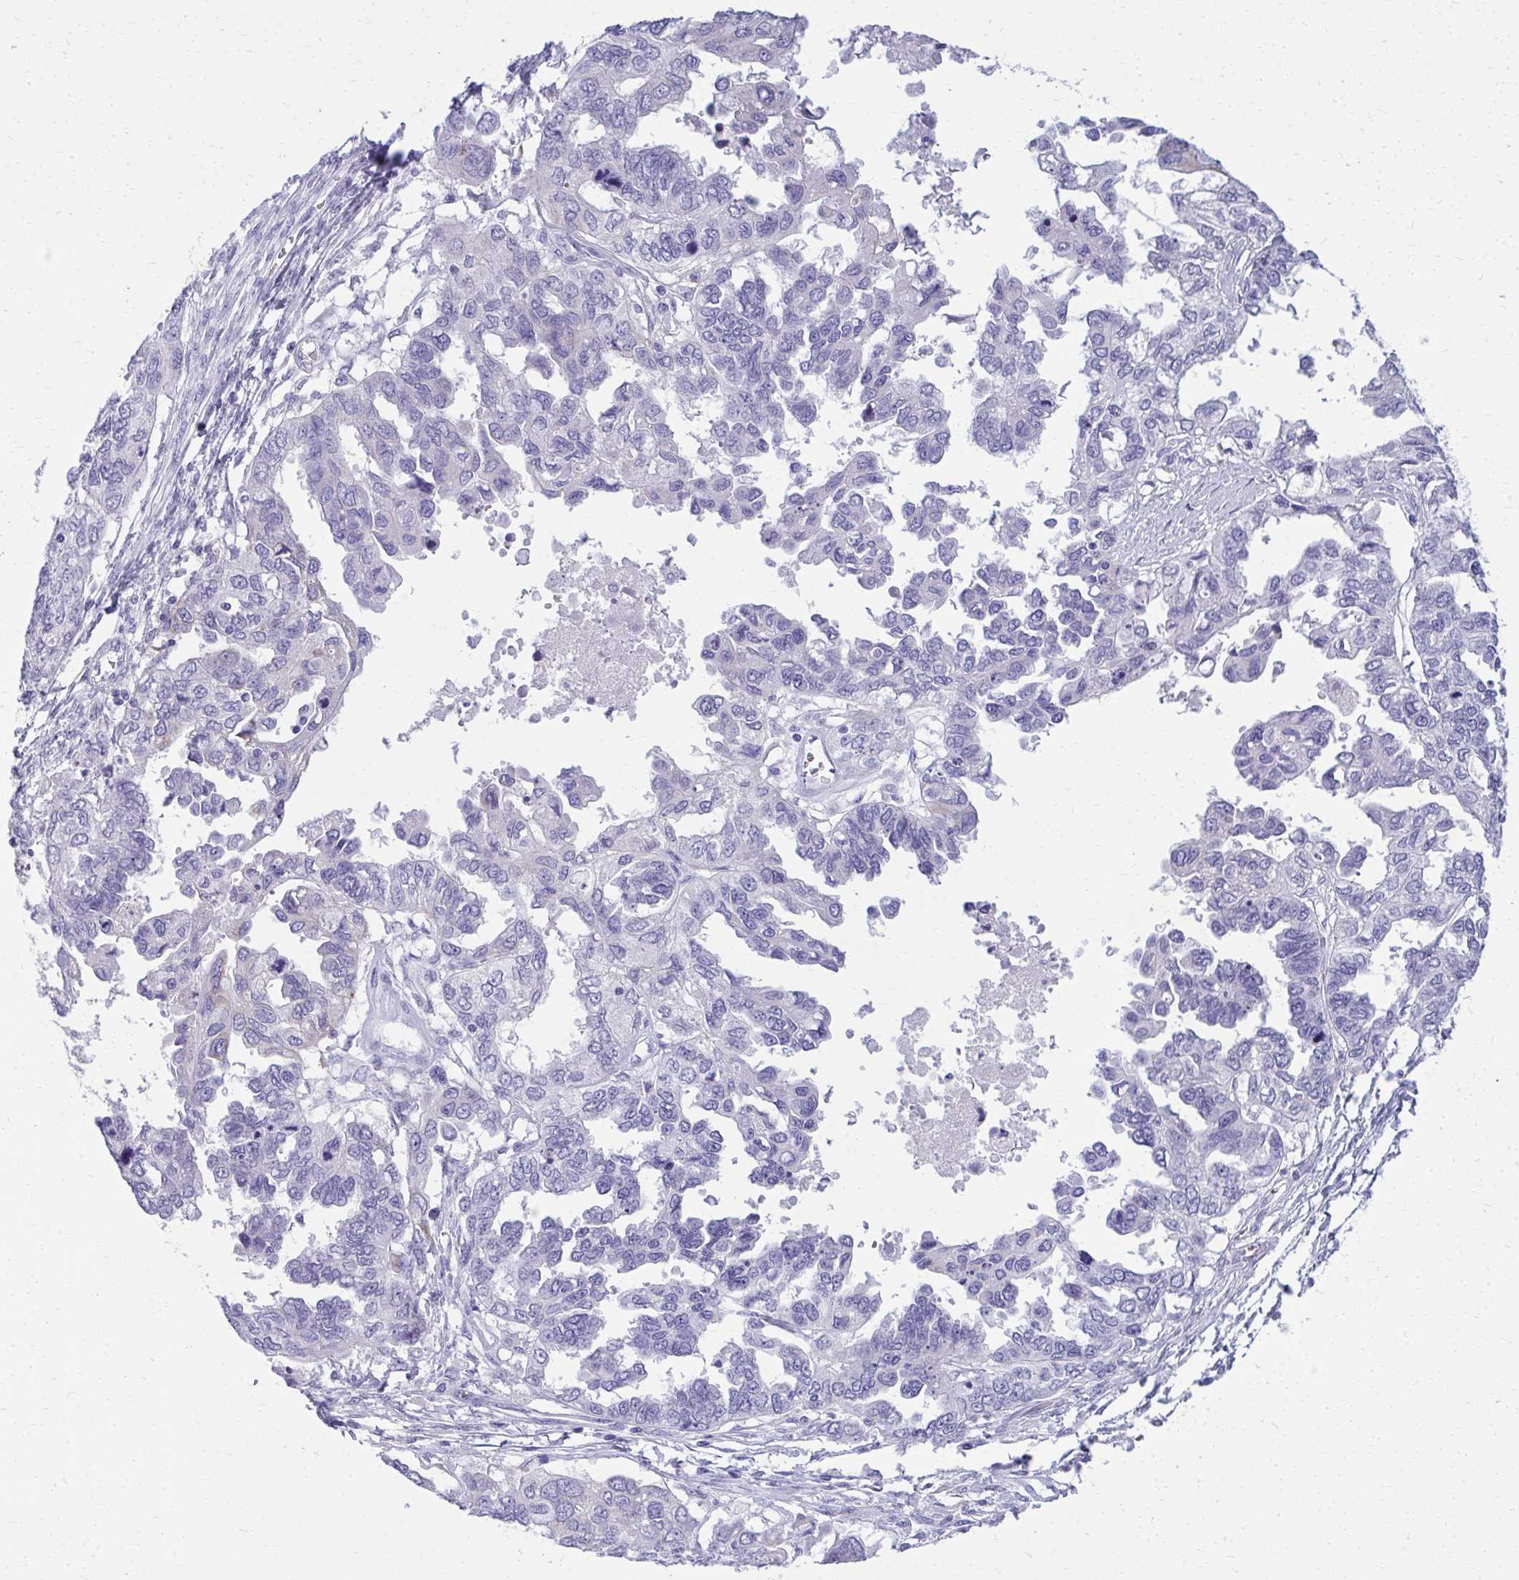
{"staining": {"intensity": "negative", "quantity": "none", "location": "none"}, "tissue": "ovarian cancer", "cell_type": "Tumor cells", "image_type": "cancer", "snomed": [{"axis": "morphology", "description": "Cystadenocarcinoma, serous, NOS"}, {"axis": "topography", "description": "Ovary"}], "caption": "The photomicrograph shows no significant staining in tumor cells of ovarian cancer (serous cystadenocarcinoma). Nuclei are stained in blue.", "gene": "AIG1", "patient": {"sex": "female", "age": 53}}